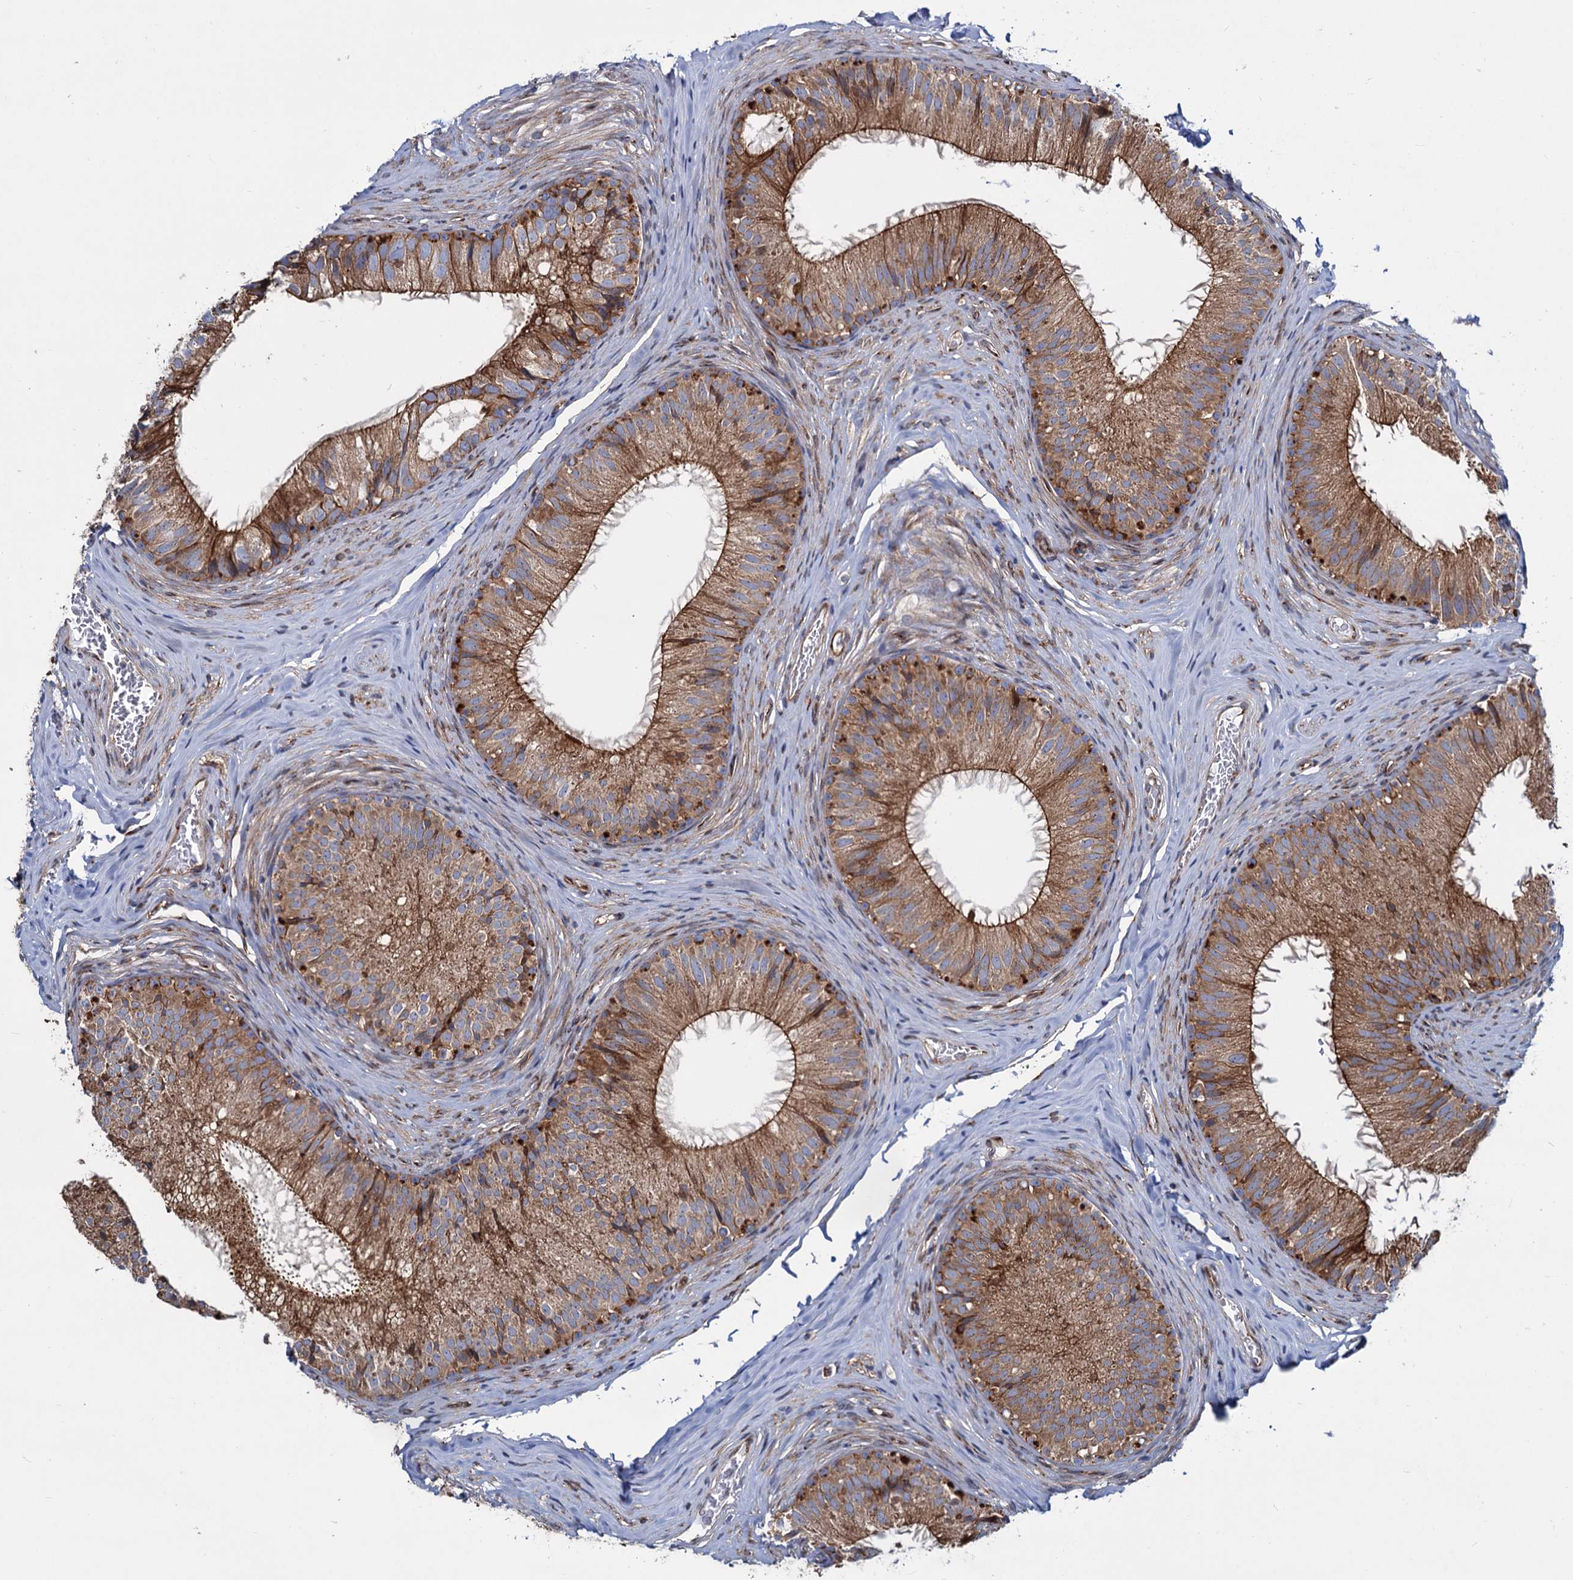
{"staining": {"intensity": "moderate", "quantity": ">75%", "location": "cytoplasmic/membranous"}, "tissue": "epididymis", "cell_type": "Glandular cells", "image_type": "normal", "snomed": [{"axis": "morphology", "description": "Normal tissue, NOS"}, {"axis": "topography", "description": "Epididymis"}], "caption": "High-magnification brightfield microscopy of benign epididymis stained with DAB (brown) and counterstained with hematoxylin (blue). glandular cells exhibit moderate cytoplasmic/membranous positivity is present in approximately>75% of cells. Immunohistochemistry (ihc) stains the protein of interest in brown and the nuclei are stained blue.", "gene": "PSEN1", "patient": {"sex": "male", "age": 34}}